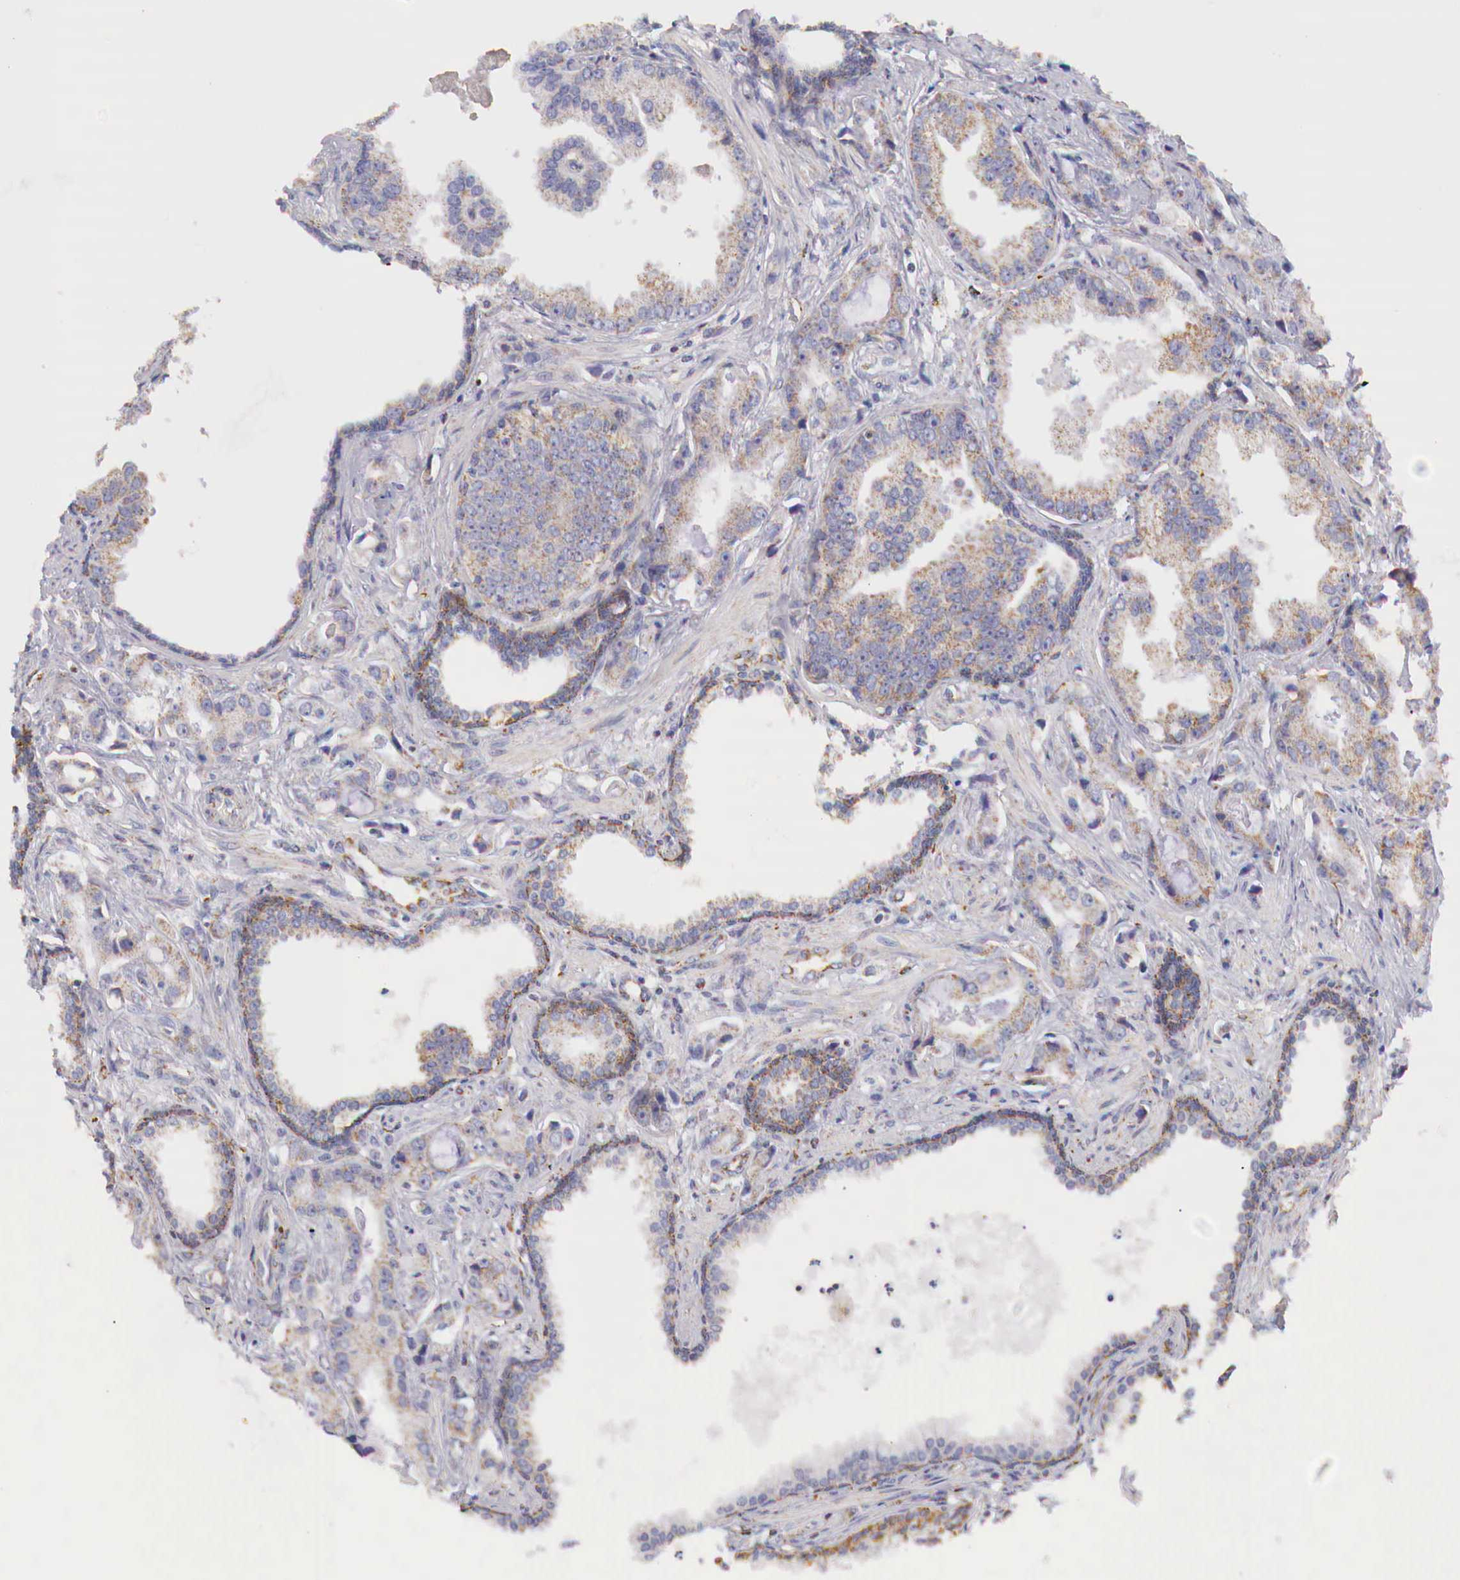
{"staining": {"intensity": "weak", "quantity": "<25%", "location": "cytoplasmic/membranous"}, "tissue": "prostate cancer", "cell_type": "Tumor cells", "image_type": "cancer", "snomed": [{"axis": "morphology", "description": "Adenocarcinoma, Low grade"}, {"axis": "topography", "description": "Prostate"}], "caption": "Tumor cells are negative for brown protein staining in prostate cancer (adenocarcinoma (low-grade)).", "gene": "IDH3G", "patient": {"sex": "male", "age": 65}}